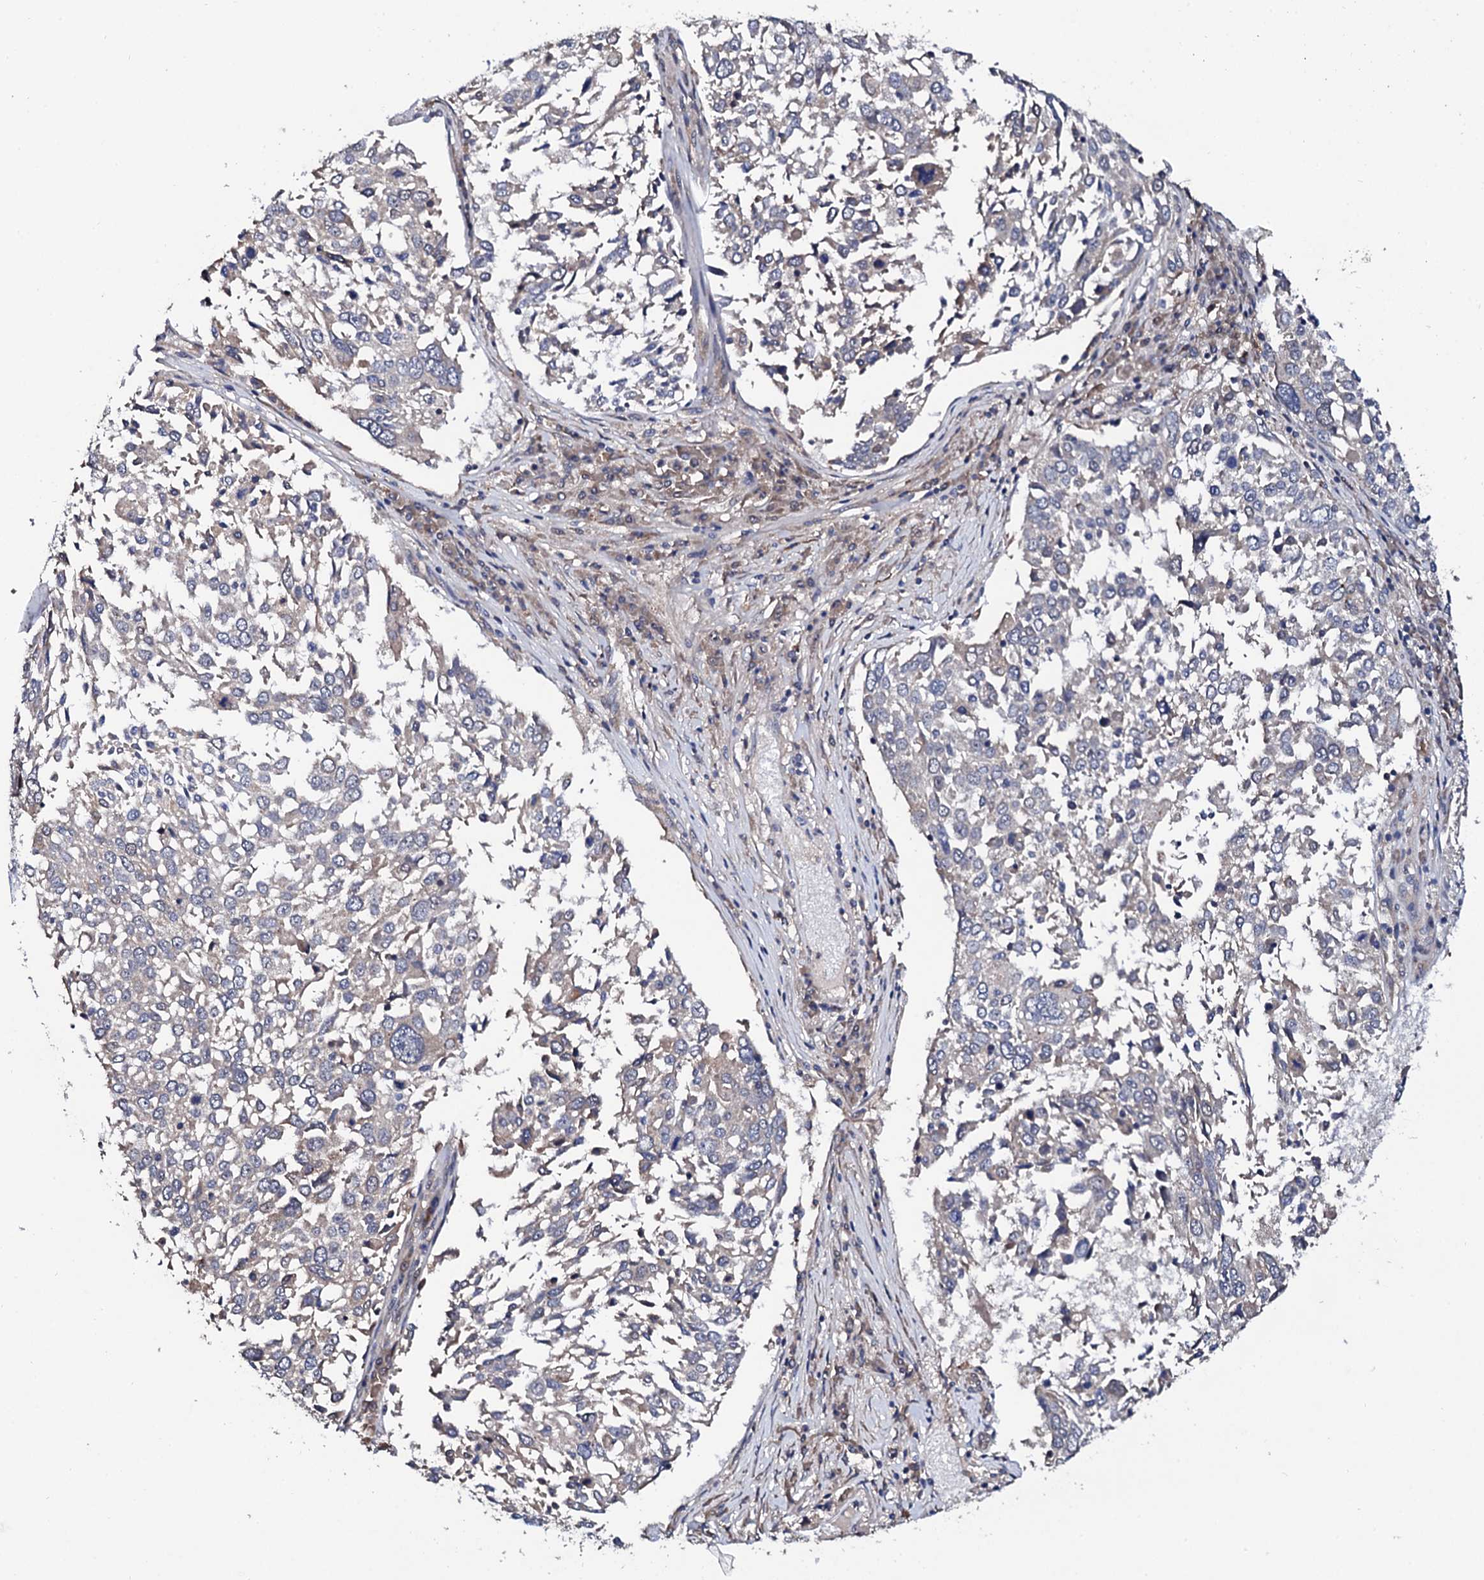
{"staining": {"intensity": "negative", "quantity": "none", "location": "none"}, "tissue": "lung cancer", "cell_type": "Tumor cells", "image_type": "cancer", "snomed": [{"axis": "morphology", "description": "Squamous cell carcinoma, NOS"}, {"axis": "topography", "description": "Lung"}], "caption": "Immunohistochemistry (IHC) of human lung cancer (squamous cell carcinoma) shows no expression in tumor cells.", "gene": "IP6K1", "patient": {"sex": "male", "age": 65}}